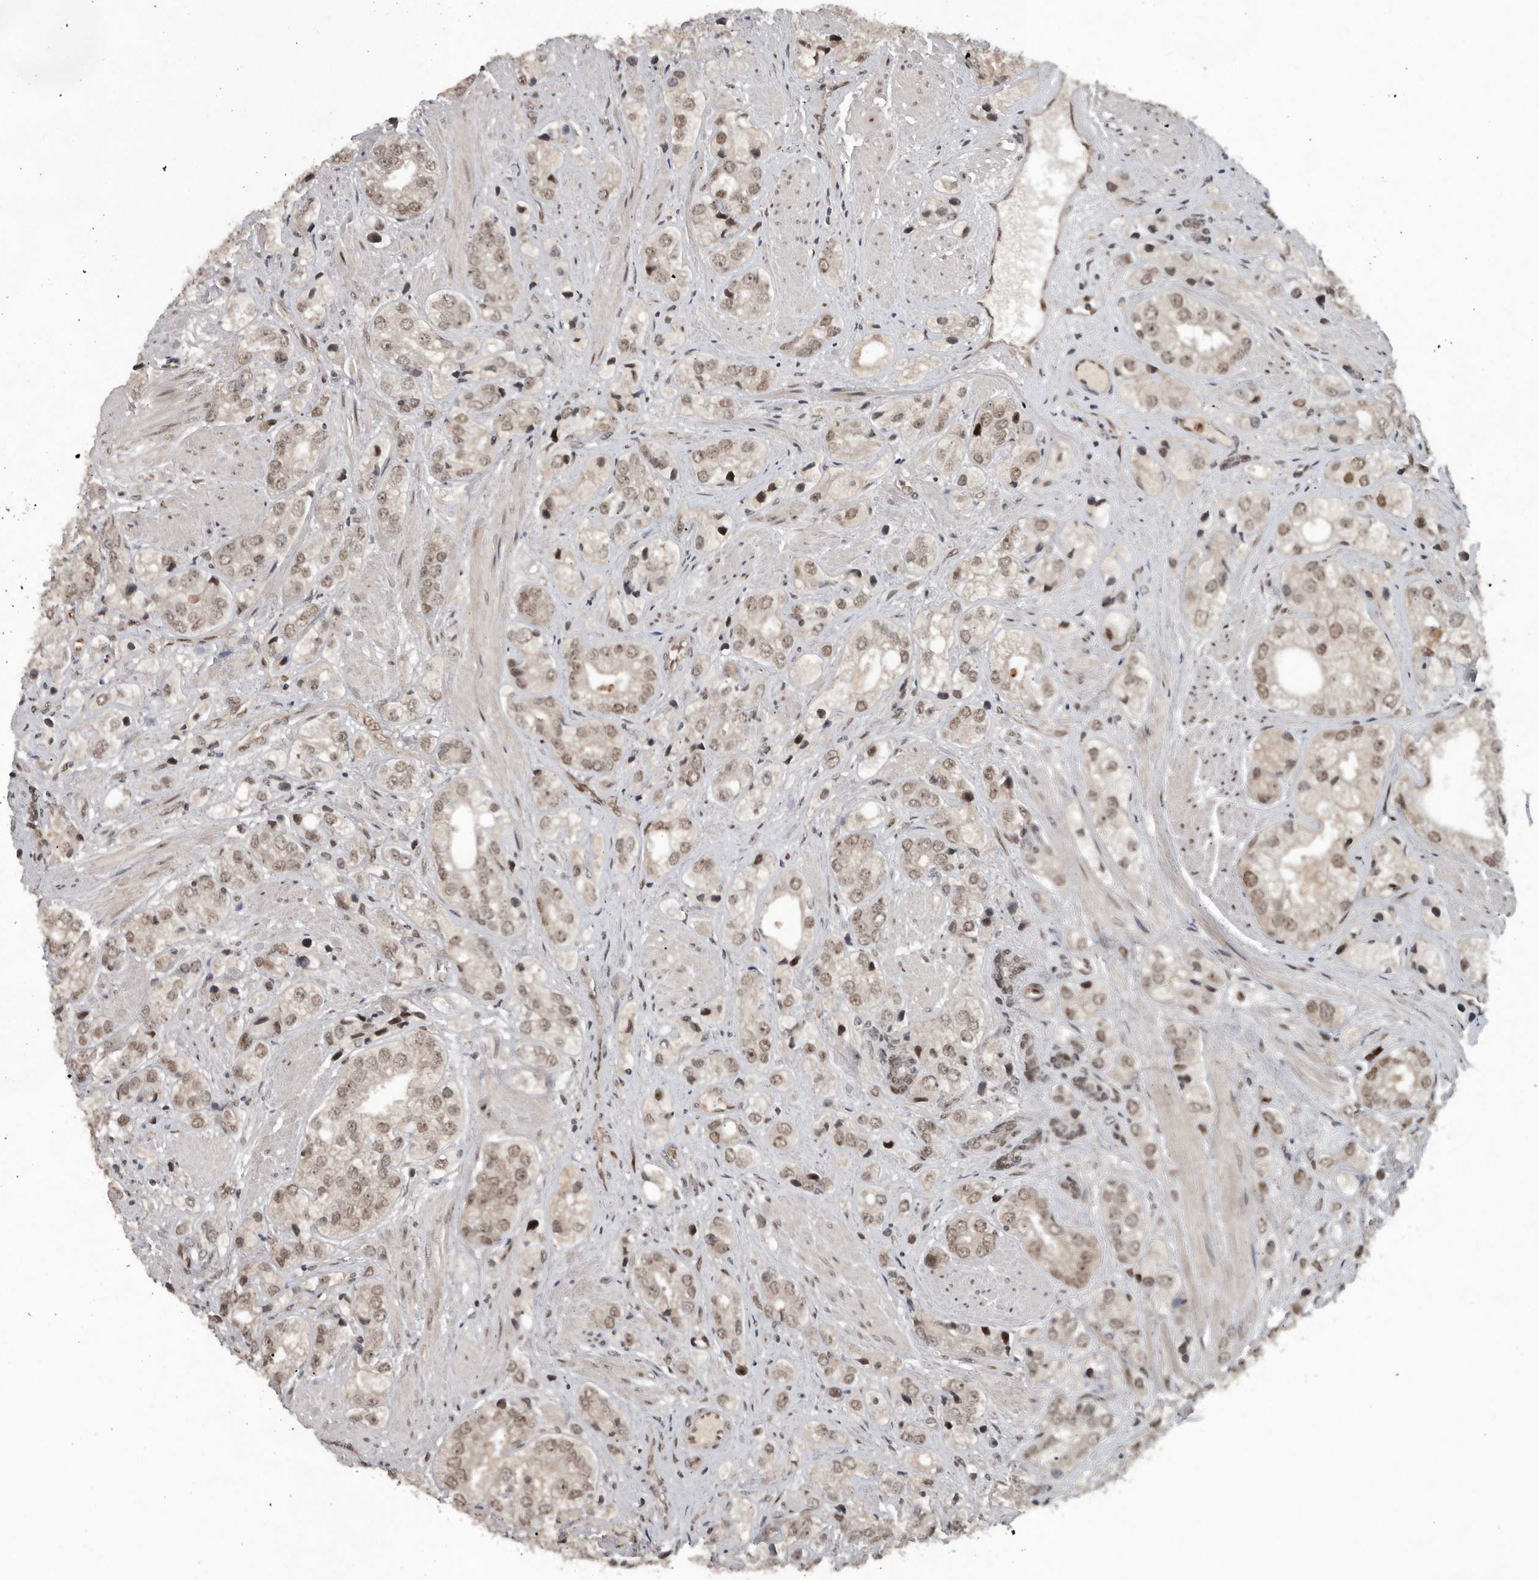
{"staining": {"intensity": "weak", "quantity": ">75%", "location": "nuclear"}, "tissue": "prostate cancer", "cell_type": "Tumor cells", "image_type": "cancer", "snomed": [{"axis": "morphology", "description": "Adenocarcinoma, High grade"}, {"axis": "topography", "description": "Prostate"}], "caption": "Weak nuclear positivity is present in approximately >75% of tumor cells in high-grade adenocarcinoma (prostate). (Brightfield microscopy of DAB IHC at high magnification).", "gene": "CDC27", "patient": {"sex": "male", "age": 50}}